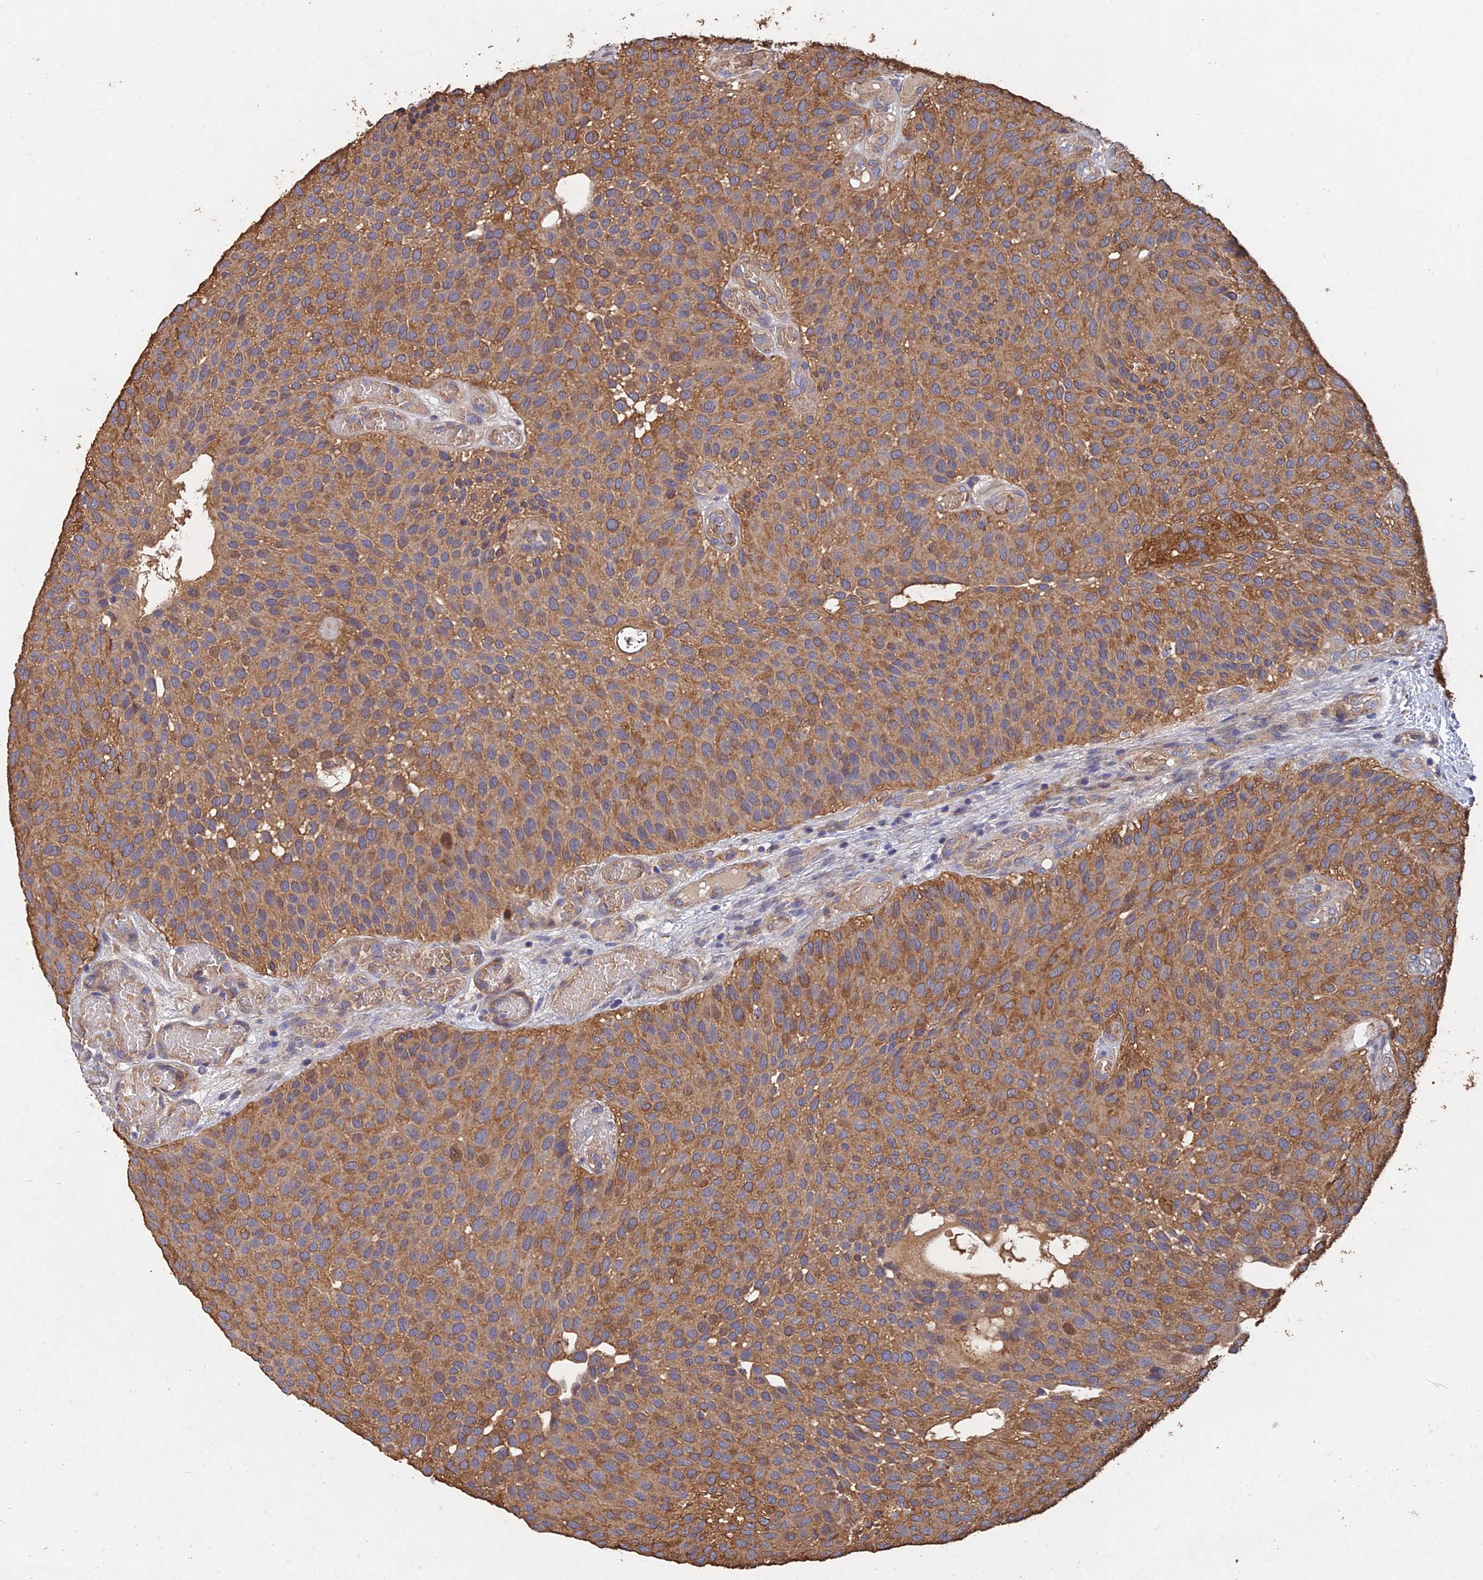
{"staining": {"intensity": "moderate", "quantity": ">75%", "location": "cytoplasmic/membranous"}, "tissue": "urothelial cancer", "cell_type": "Tumor cells", "image_type": "cancer", "snomed": [{"axis": "morphology", "description": "Urothelial carcinoma, Low grade"}, {"axis": "topography", "description": "Urinary bladder"}], "caption": "DAB (3,3'-diaminobenzidine) immunohistochemical staining of human urothelial cancer exhibits moderate cytoplasmic/membranous protein expression in about >75% of tumor cells.", "gene": "SLC38A11", "patient": {"sex": "male", "age": 89}}